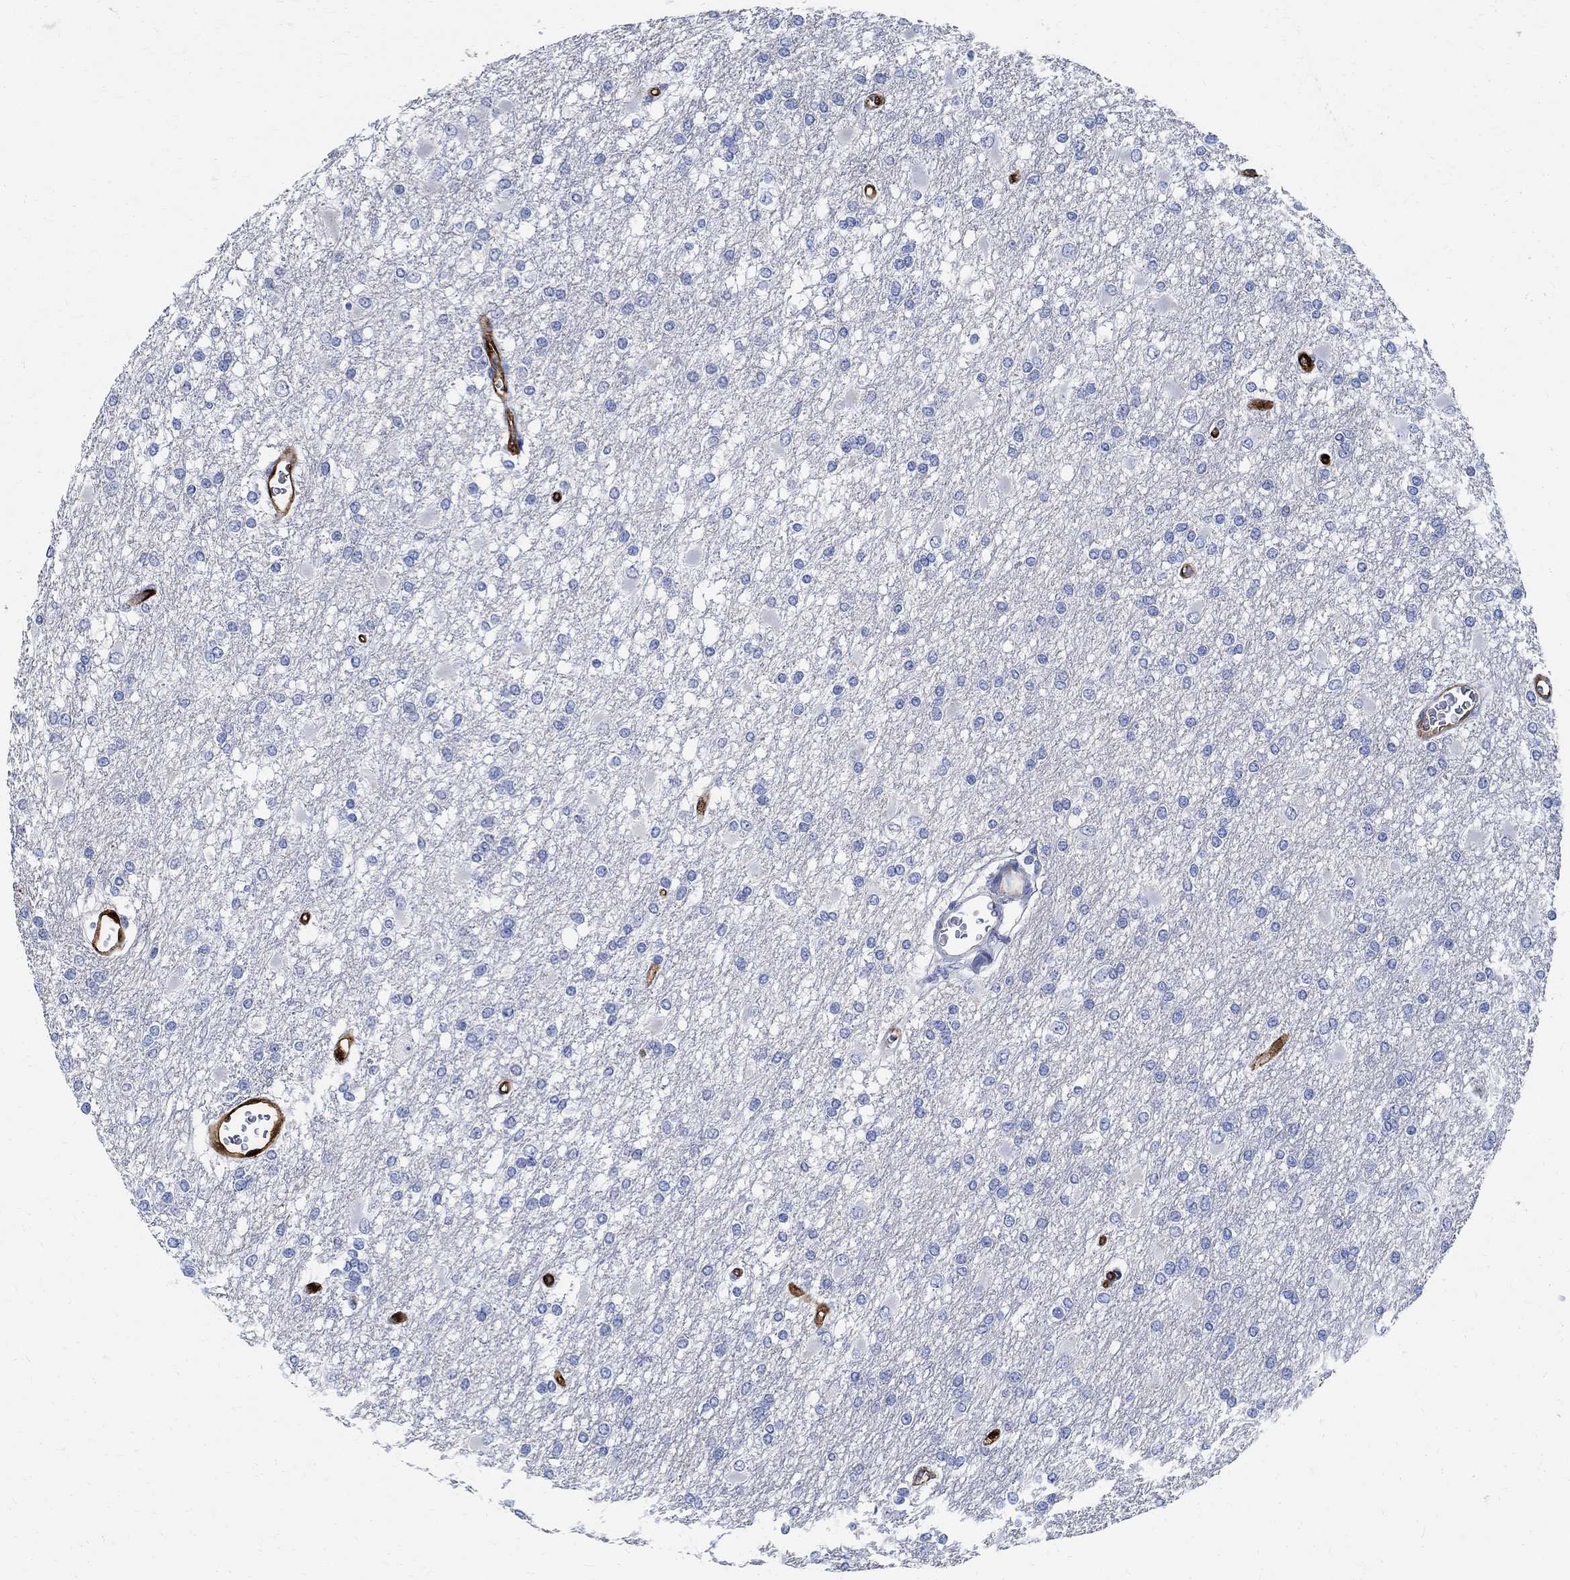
{"staining": {"intensity": "negative", "quantity": "none", "location": "none"}, "tissue": "glioma", "cell_type": "Tumor cells", "image_type": "cancer", "snomed": [{"axis": "morphology", "description": "Glioma, malignant, High grade"}, {"axis": "topography", "description": "Cerebral cortex"}], "caption": "High power microscopy photomicrograph of an IHC histopathology image of glioma, revealing no significant positivity in tumor cells. The staining was performed using DAB to visualize the protein expression in brown, while the nuclei were stained in blue with hematoxylin (Magnification: 20x).", "gene": "PRX", "patient": {"sex": "male", "age": 79}}